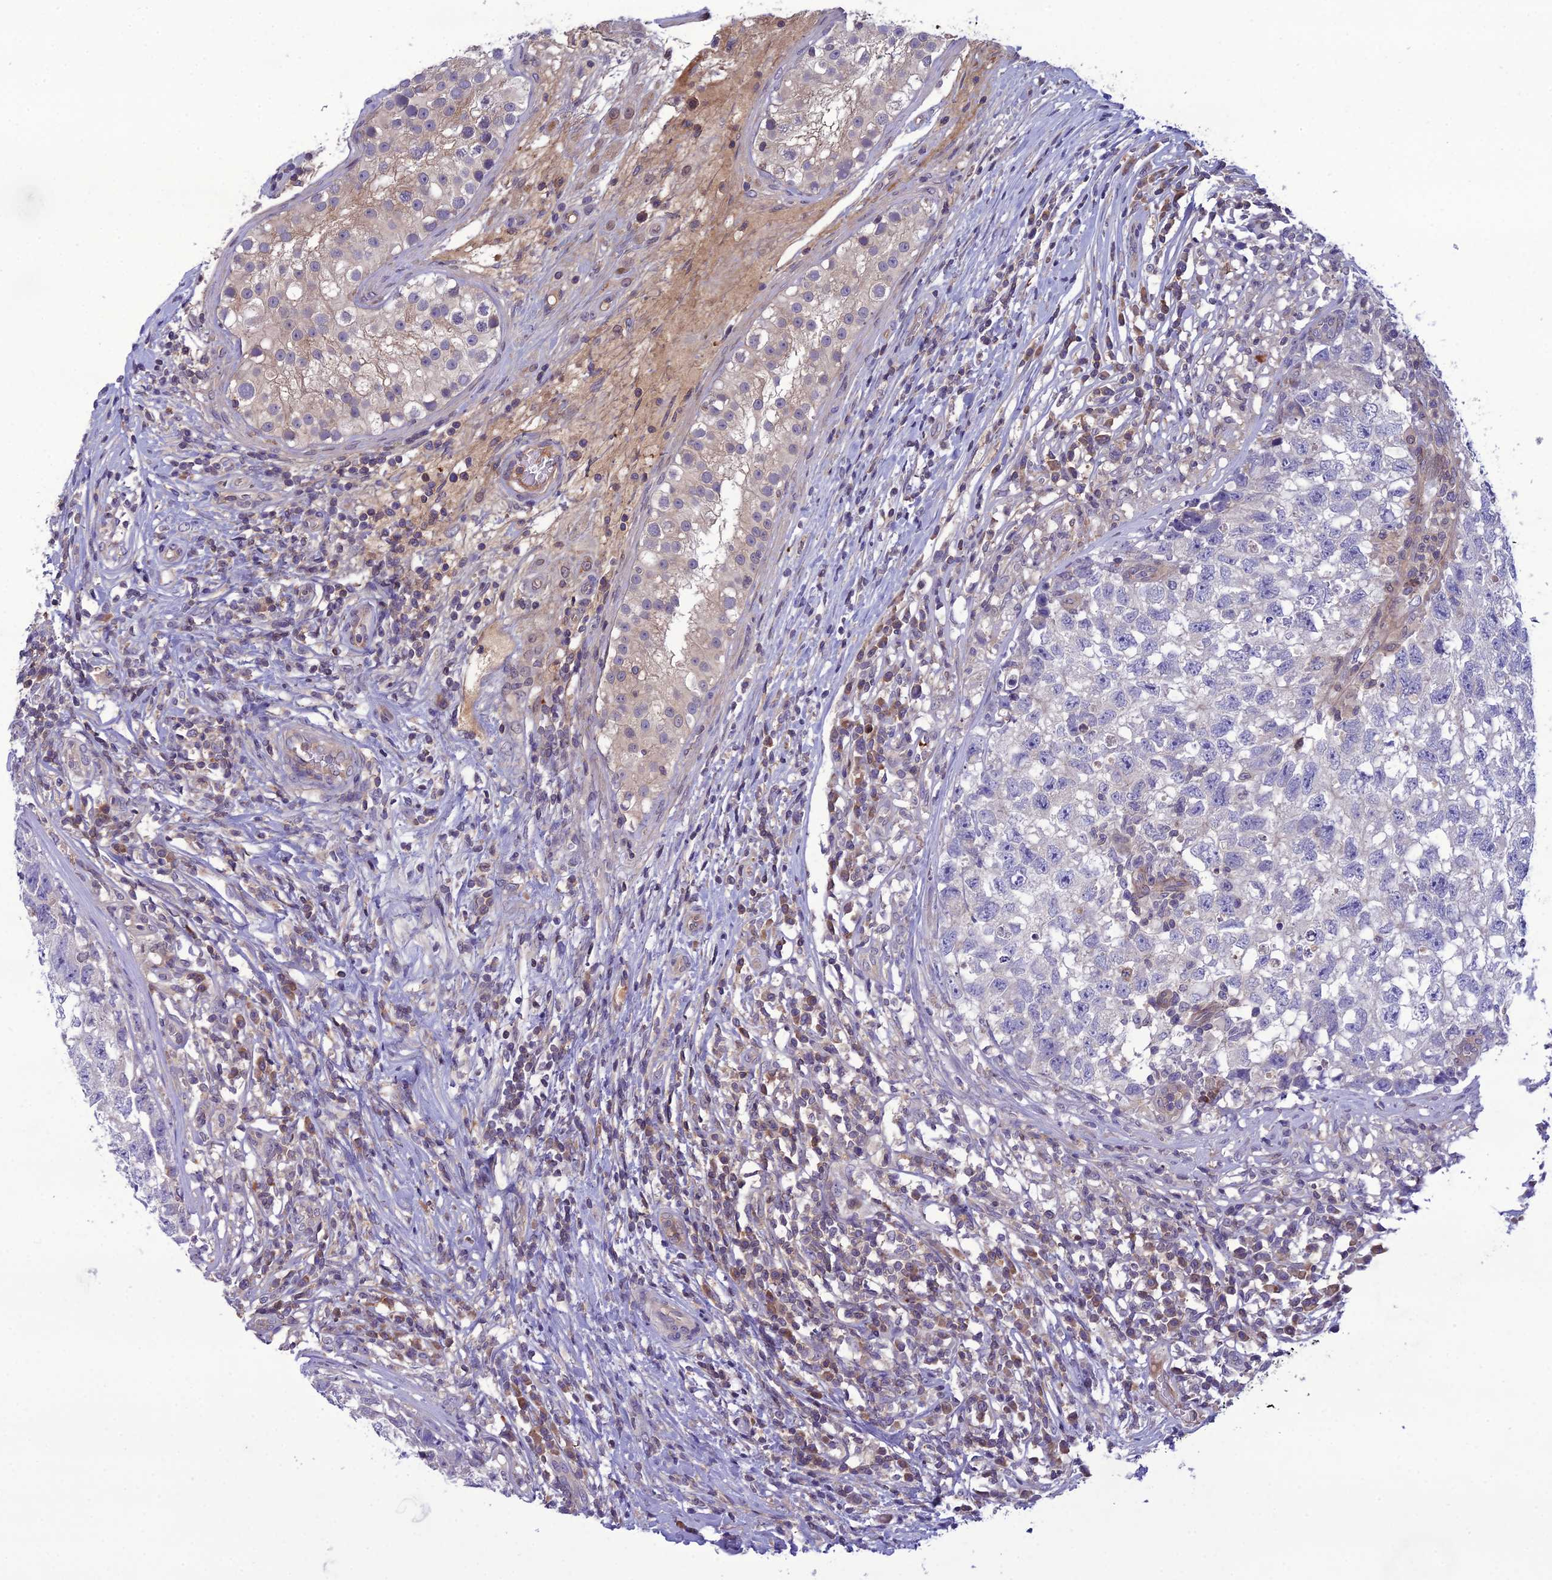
{"staining": {"intensity": "negative", "quantity": "none", "location": "none"}, "tissue": "testis cancer", "cell_type": "Tumor cells", "image_type": "cancer", "snomed": [{"axis": "morphology", "description": "Seminoma, NOS"}, {"axis": "morphology", "description": "Carcinoma, Embryonal, NOS"}, {"axis": "topography", "description": "Testis"}], "caption": "Tumor cells are negative for brown protein staining in testis cancer.", "gene": "GDF6", "patient": {"sex": "male", "age": 29}}